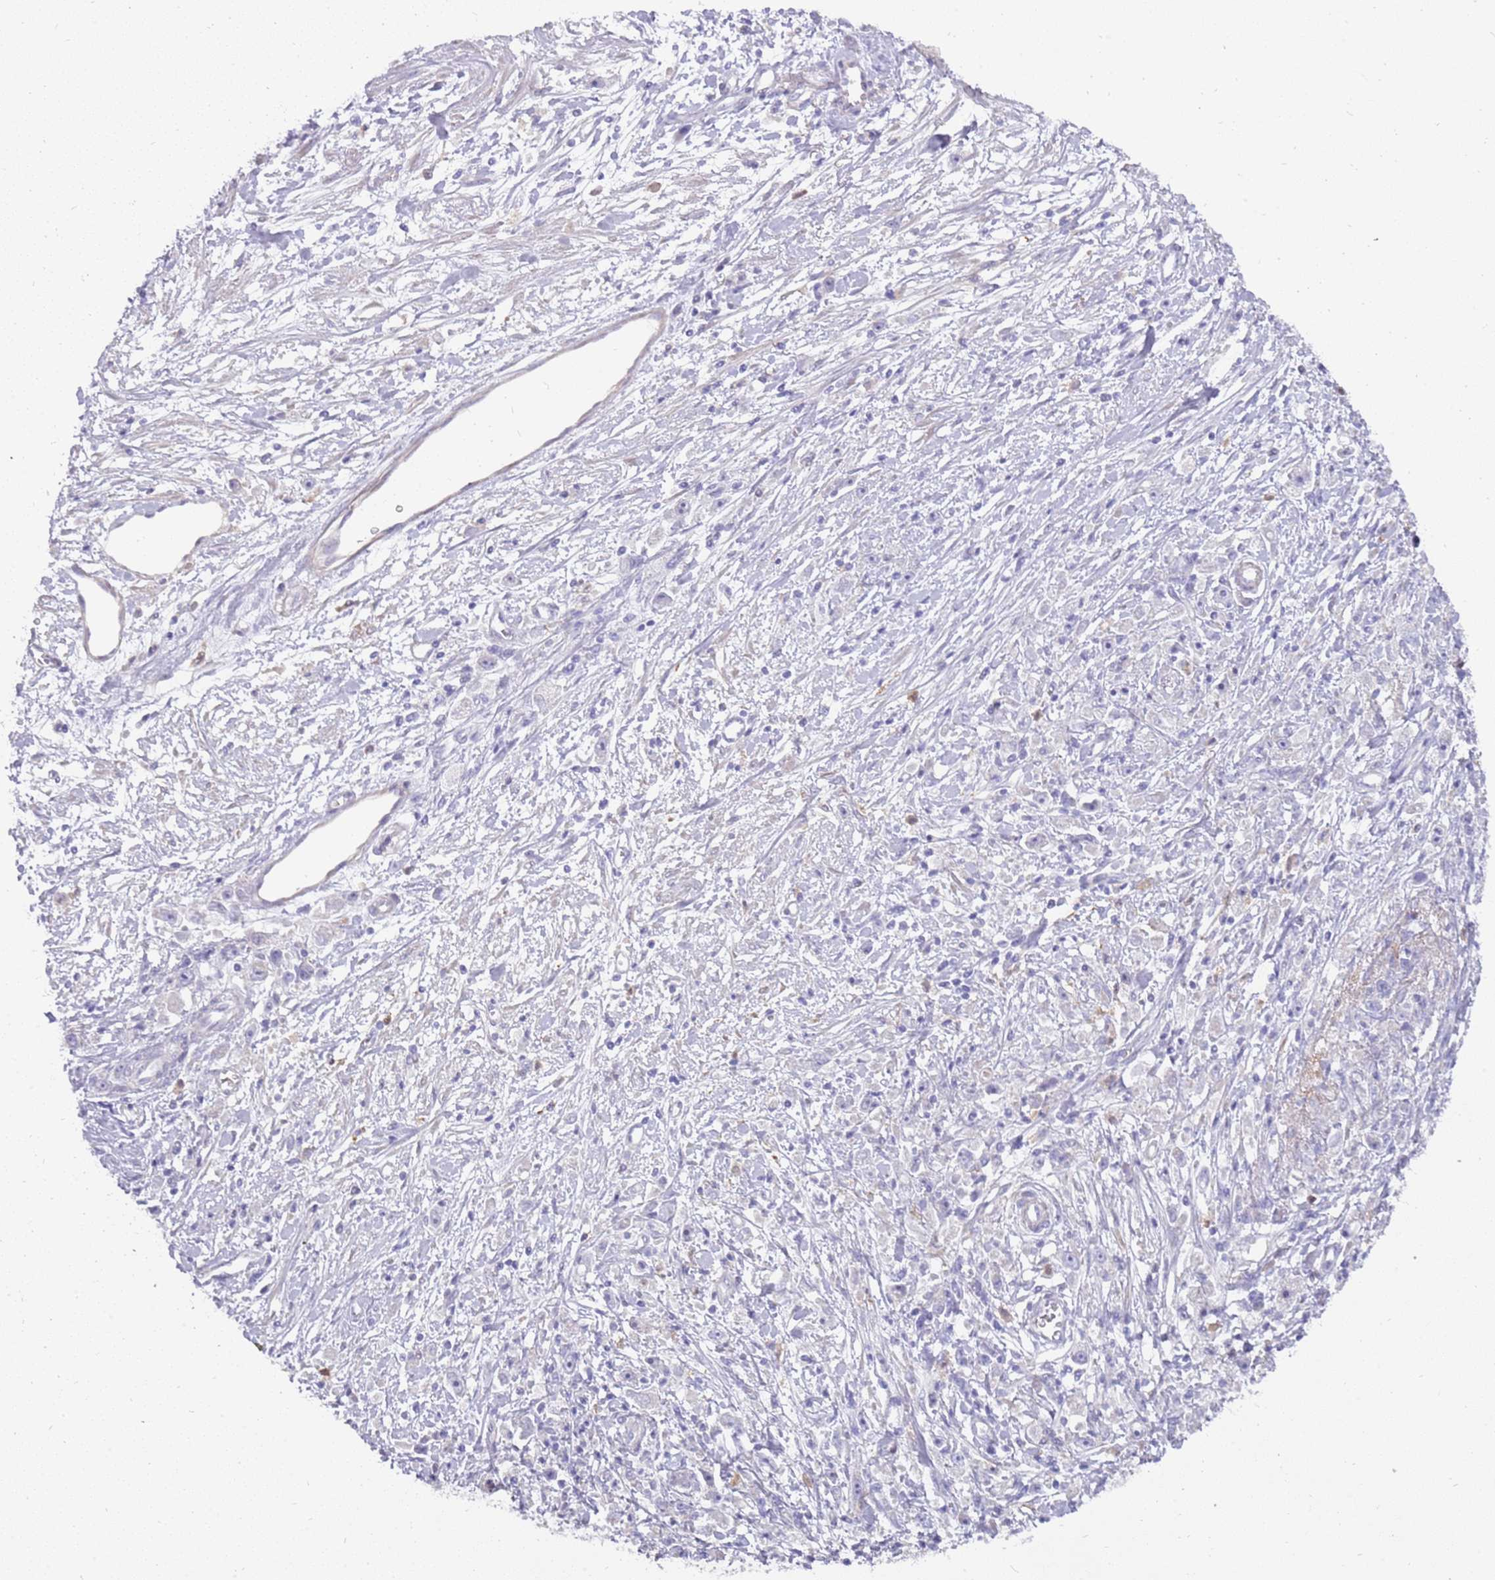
{"staining": {"intensity": "negative", "quantity": "none", "location": "none"}, "tissue": "stomach cancer", "cell_type": "Tumor cells", "image_type": "cancer", "snomed": [{"axis": "morphology", "description": "Adenocarcinoma, NOS"}, {"axis": "topography", "description": "Stomach"}], "caption": "Tumor cells are negative for brown protein staining in stomach adenocarcinoma. Nuclei are stained in blue.", "gene": "DIPK1C", "patient": {"sex": "female", "age": 59}}